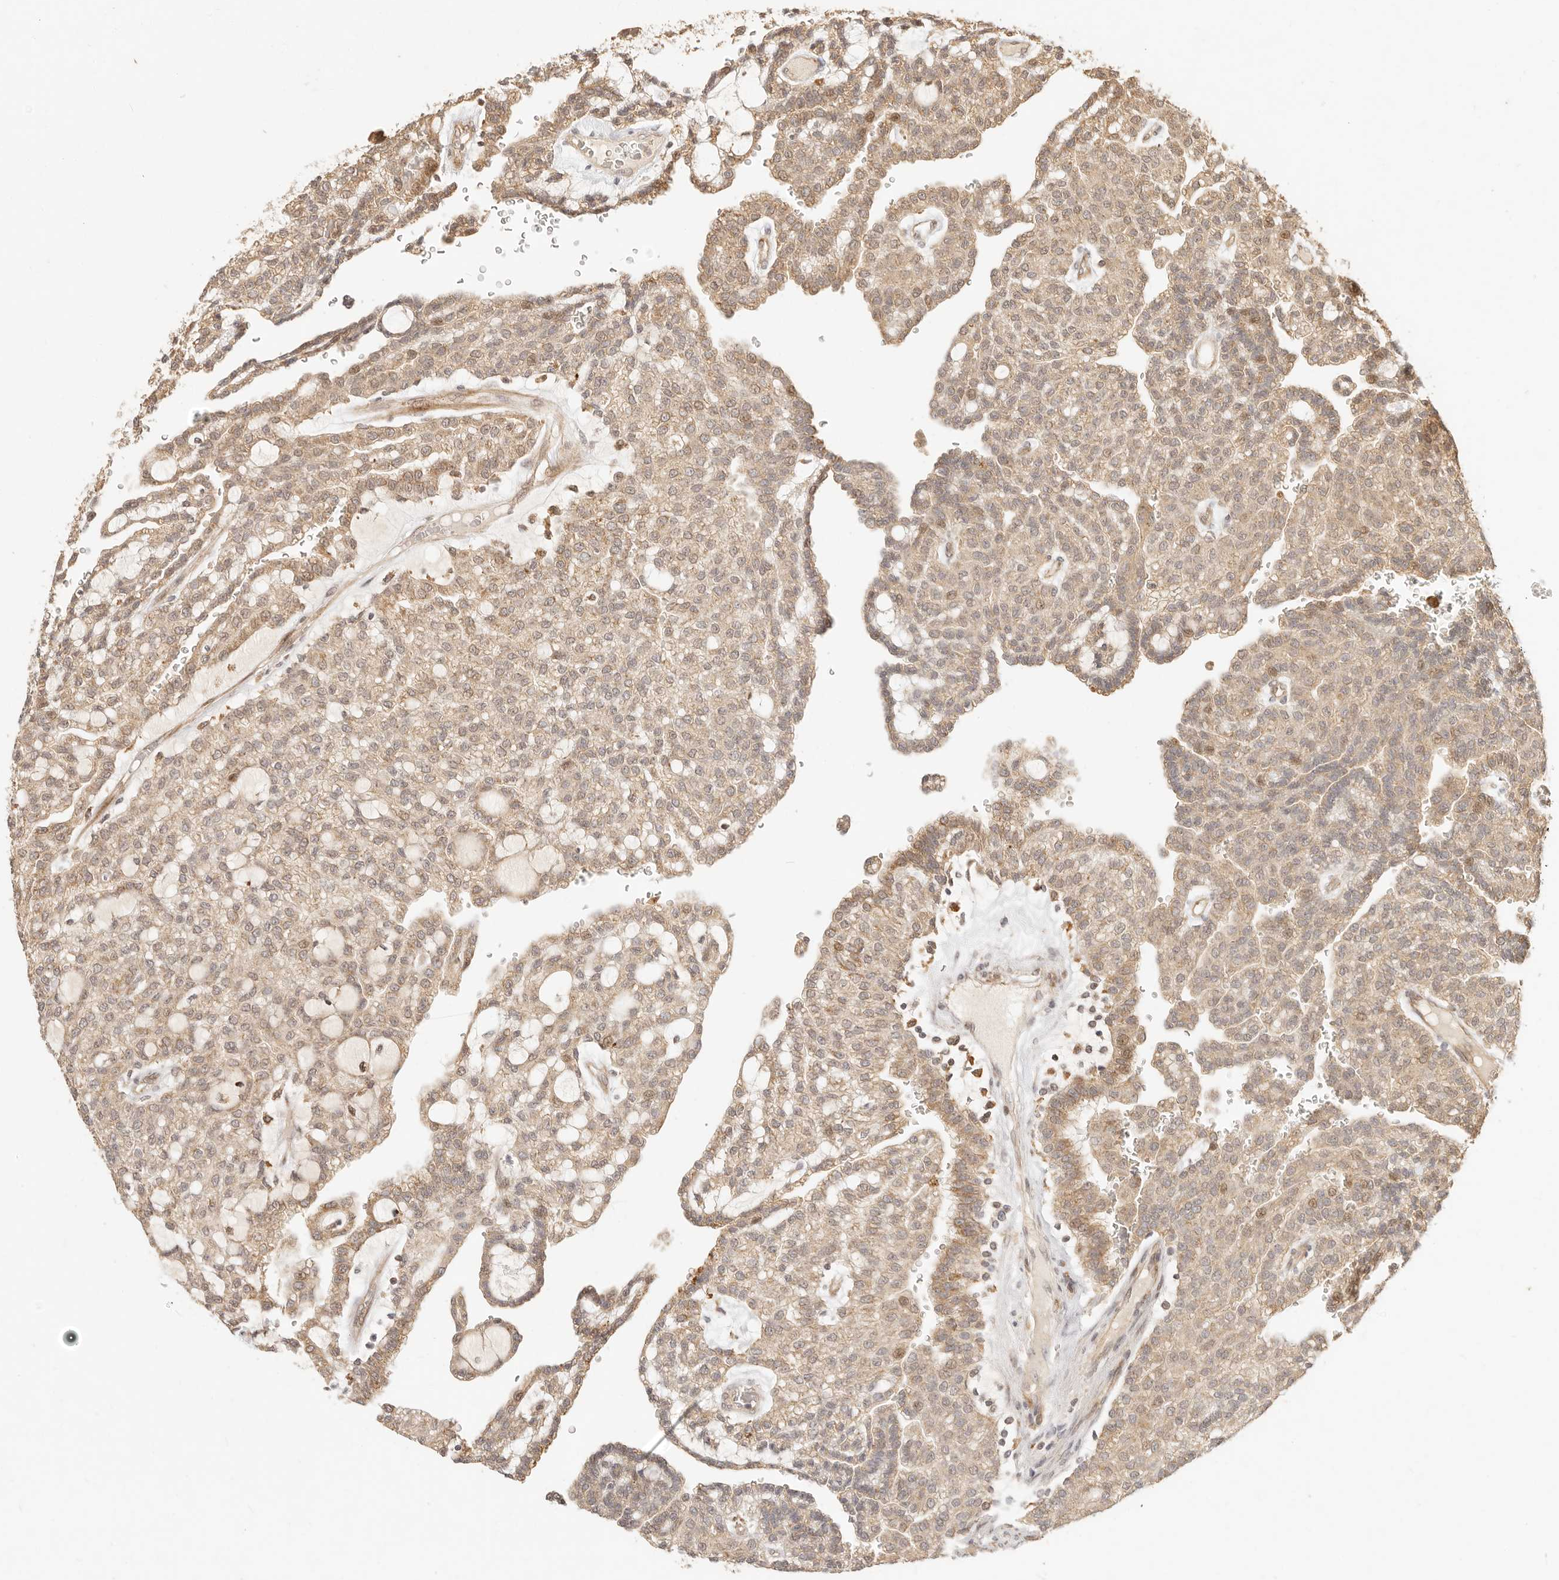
{"staining": {"intensity": "weak", "quantity": ">75%", "location": "cytoplasmic/membranous,nuclear"}, "tissue": "renal cancer", "cell_type": "Tumor cells", "image_type": "cancer", "snomed": [{"axis": "morphology", "description": "Adenocarcinoma, NOS"}, {"axis": "topography", "description": "Kidney"}], "caption": "Weak cytoplasmic/membranous and nuclear positivity for a protein is appreciated in approximately >75% of tumor cells of adenocarcinoma (renal) using IHC.", "gene": "TIMM17A", "patient": {"sex": "male", "age": 63}}